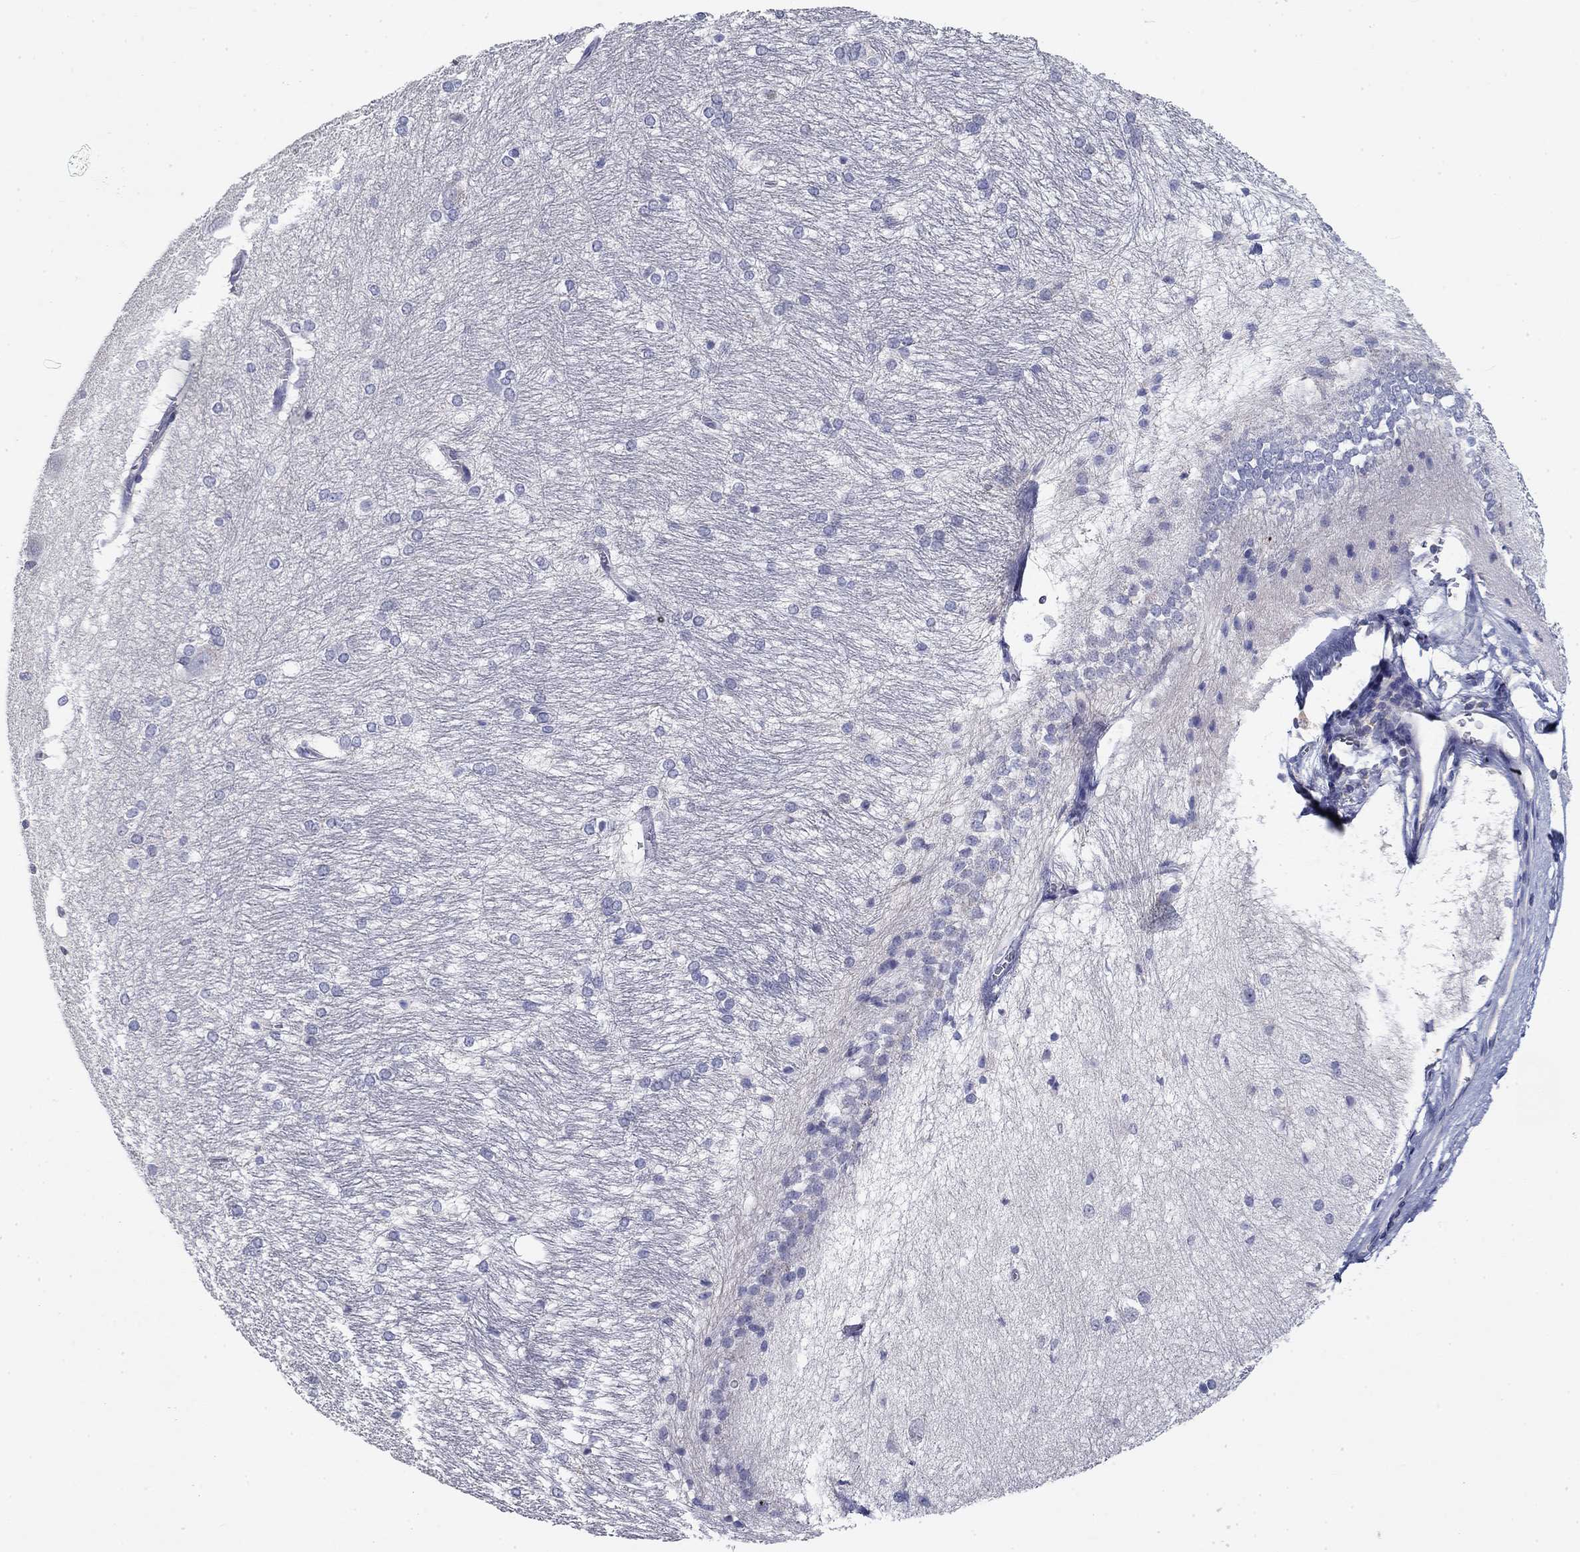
{"staining": {"intensity": "negative", "quantity": "none", "location": "none"}, "tissue": "hippocampus", "cell_type": "Glial cells", "image_type": "normal", "snomed": [{"axis": "morphology", "description": "Normal tissue, NOS"}, {"axis": "topography", "description": "Cerebral cortex"}, {"axis": "topography", "description": "Hippocampus"}], "caption": "Normal hippocampus was stained to show a protein in brown. There is no significant positivity in glial cells. The staining was performed using DAB to visualize the protein expression in brown, while the nuclei were stained in blue with hematoxylin (Magnification: 20x).", "gene": "POU2F2", "patient": {"sex": "female", "age": 19}}